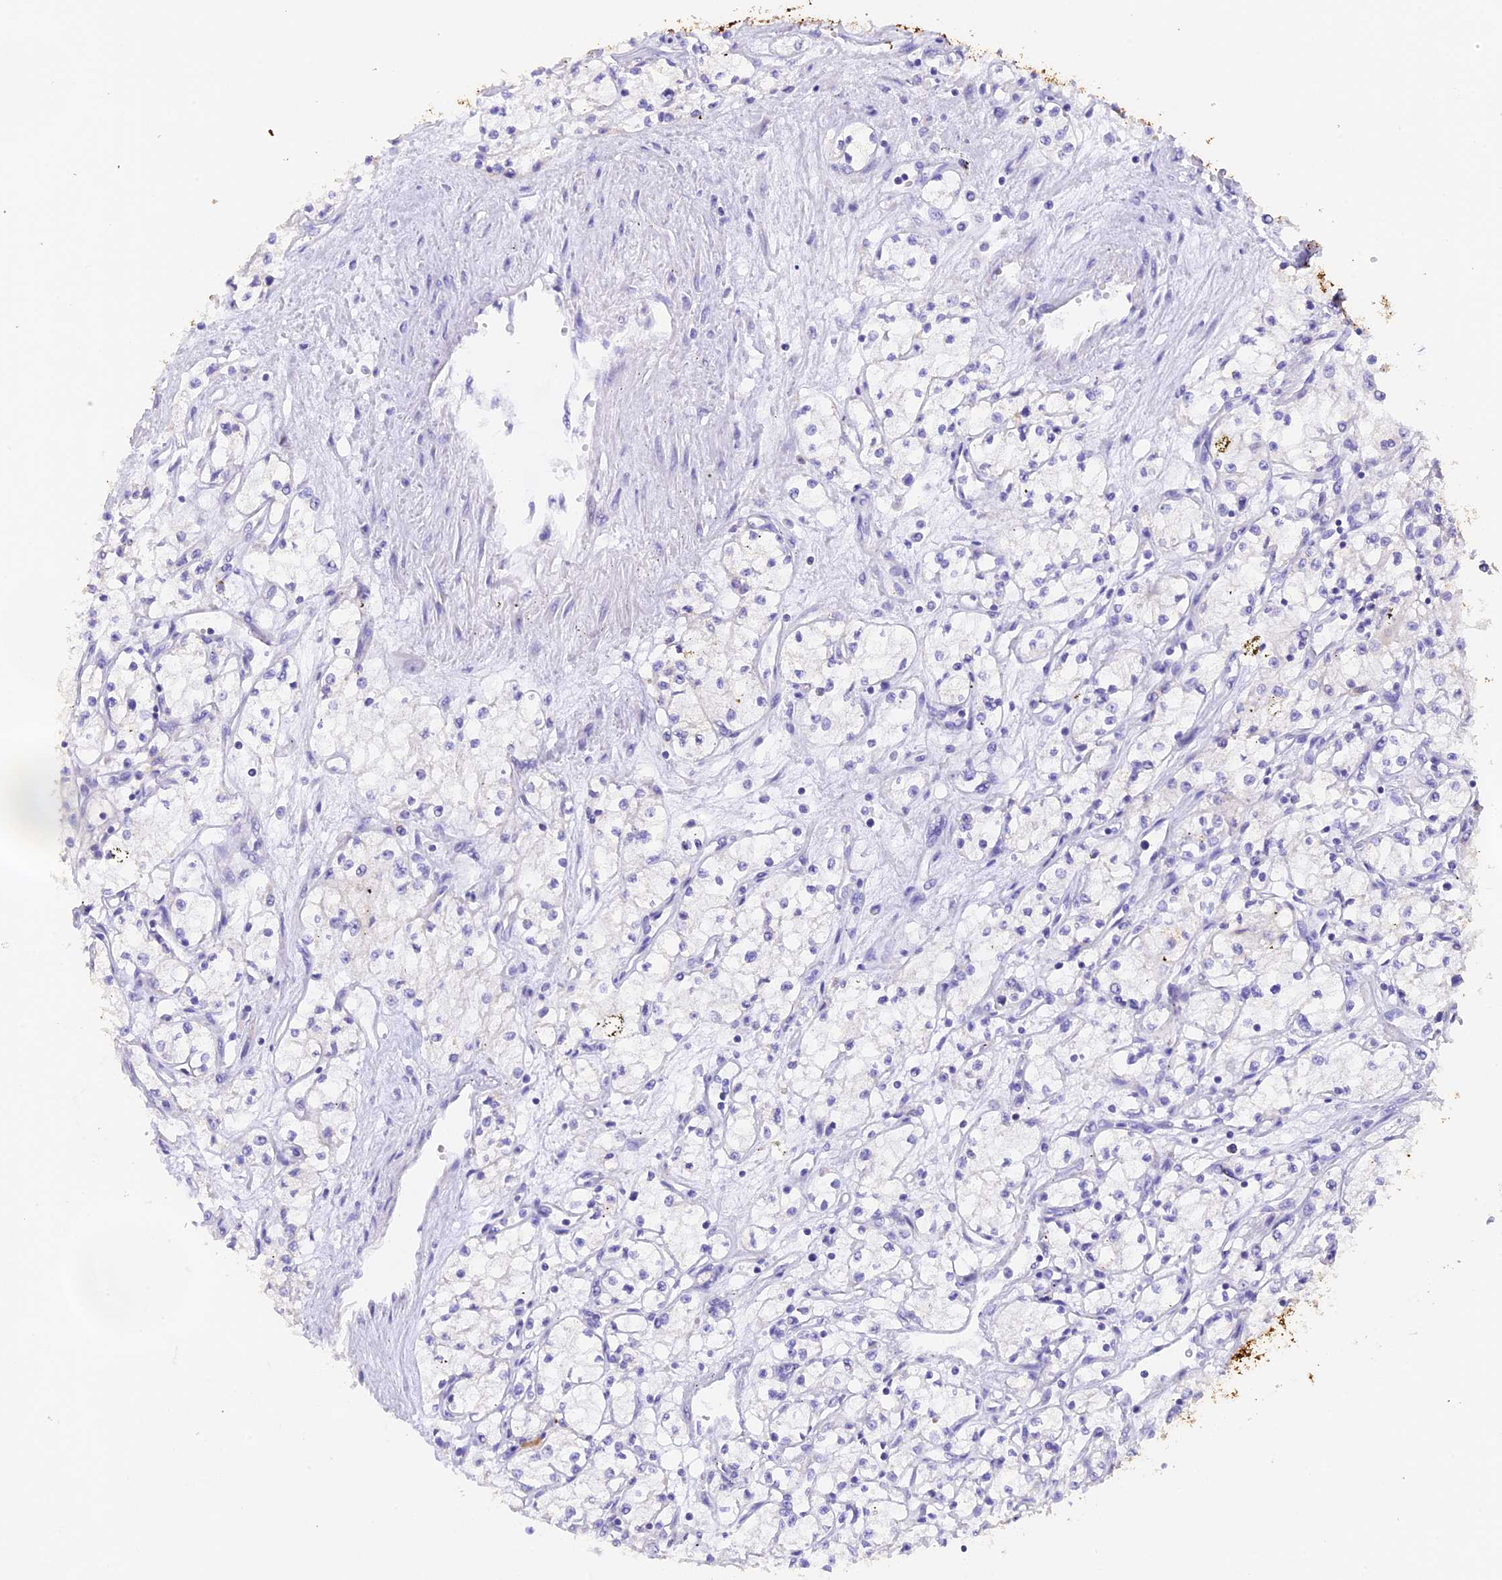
{"staining": {"intensity": "negative", "quantity": "none", "location": "none"}, "tissue": "renal cancer", "cell_type": "Tumor cells", "image_type": "cancer", "snomed": [{"axis": "morphology", "description": "Adenocarcinoma, NOS"}, {"axis": "topography", "description": "Kidney"}], "caption": "The histopathology image displays no staining of tumor cells in renal cancer. The staining was performed using DAB (3,3'-diaminobenzidine) to visualize the protein expression in brown, while the nuclei were stained in blue with hematoxylin (Magnification: 20x).", "gene": "PKIA", "patient": {"sex": "male", "age": 59}}